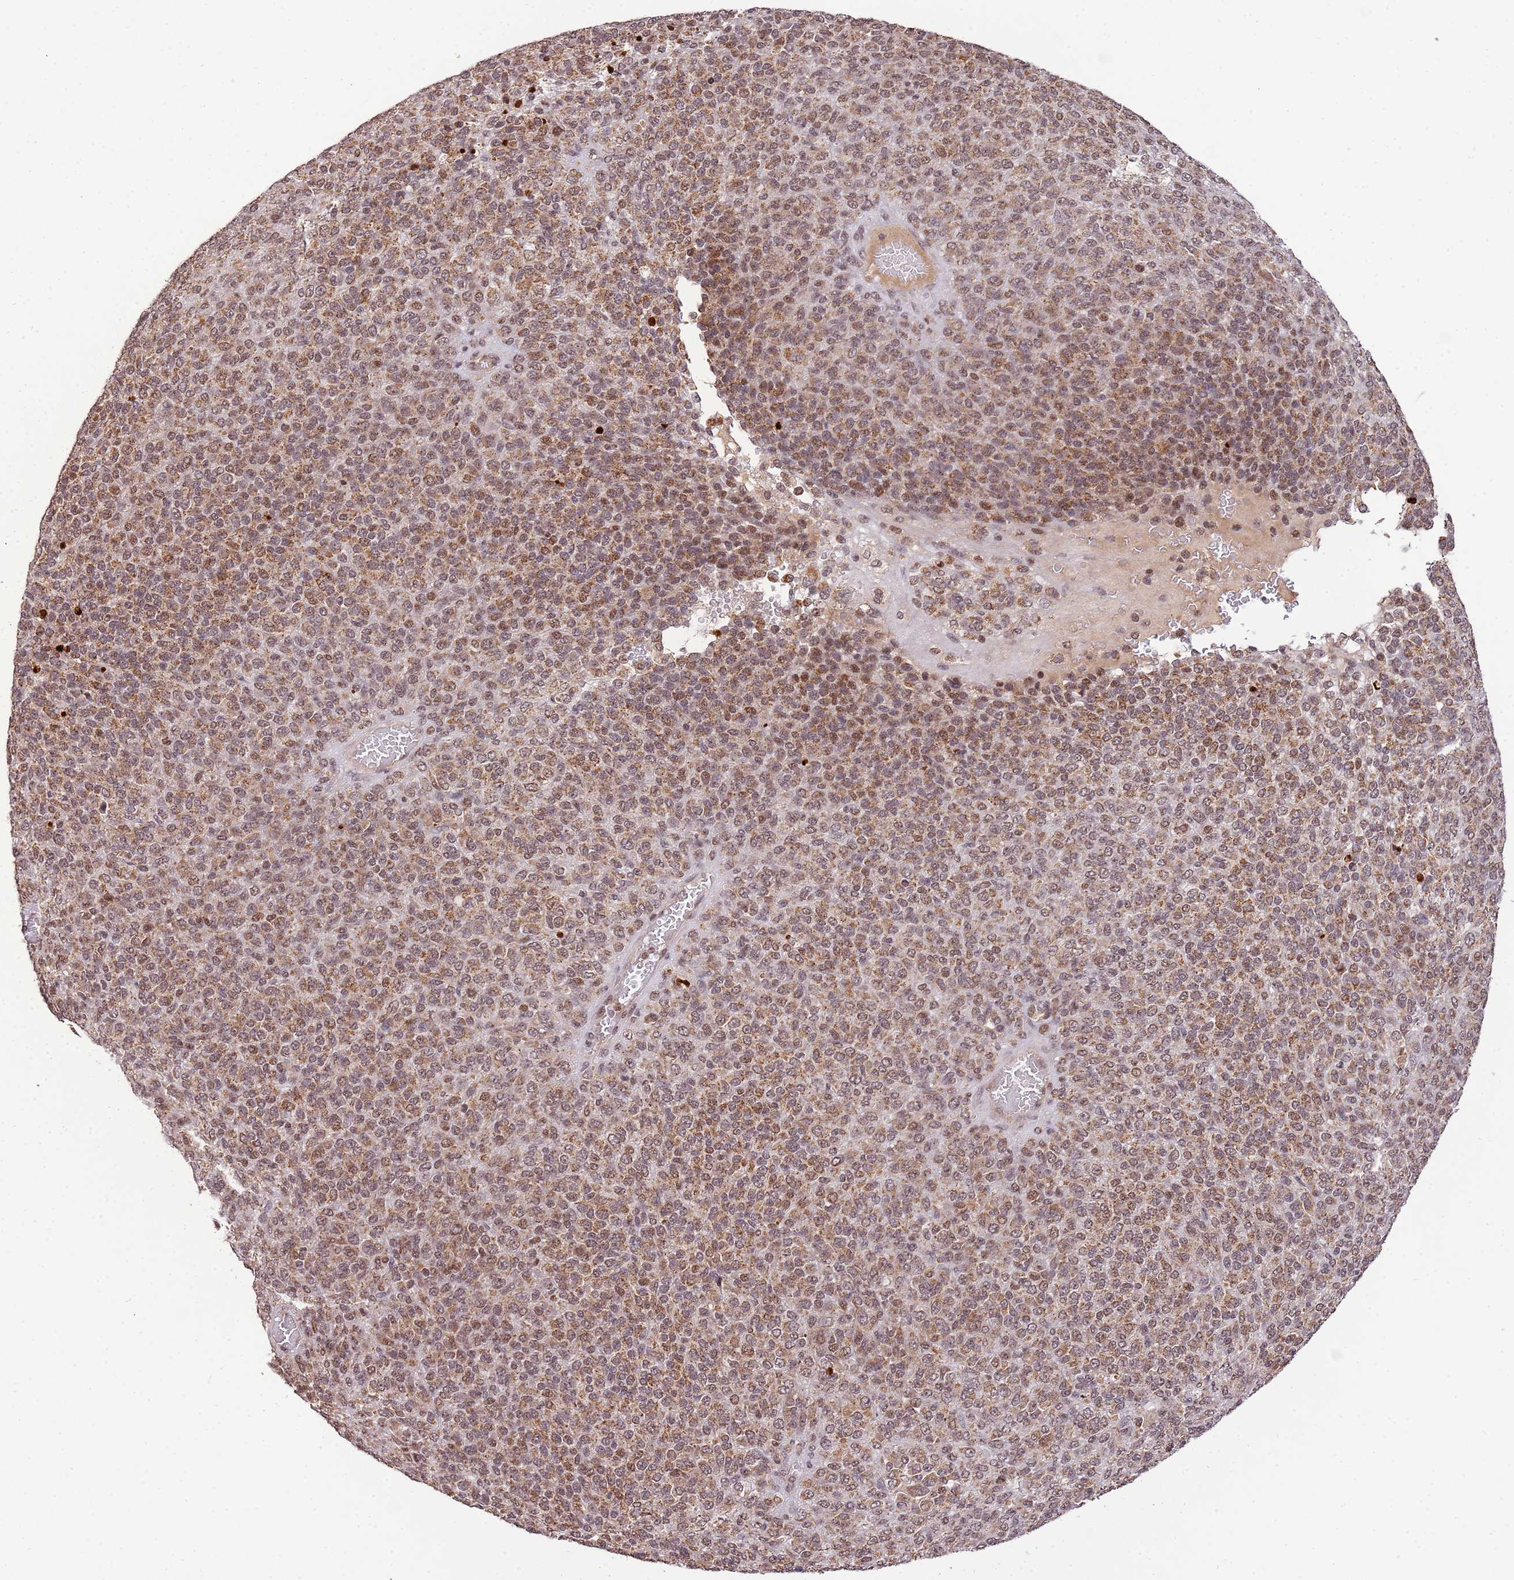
{"staining": {"intensity": "moderate", "quantity": ">75%", "location": "cytoplasmic/membranous,nuclear"}, "tissue": "melanoma", "cell_type": "Tumor cells", "image_type": "cancer", "snomed": [{"axis": "morphology", "description": "Malignant melanoma, Metastatic site"}, {"axis": "topography", "description": "Brain"}], "caption": "Human melanoma stained with a brown dye exhibits moderate cytoplasmic/membranous and nuclear positive expression in approximately >75% of tumor cells.", "gene": "SAMSN1", "patient": {"sex": "female", "age": 56}}